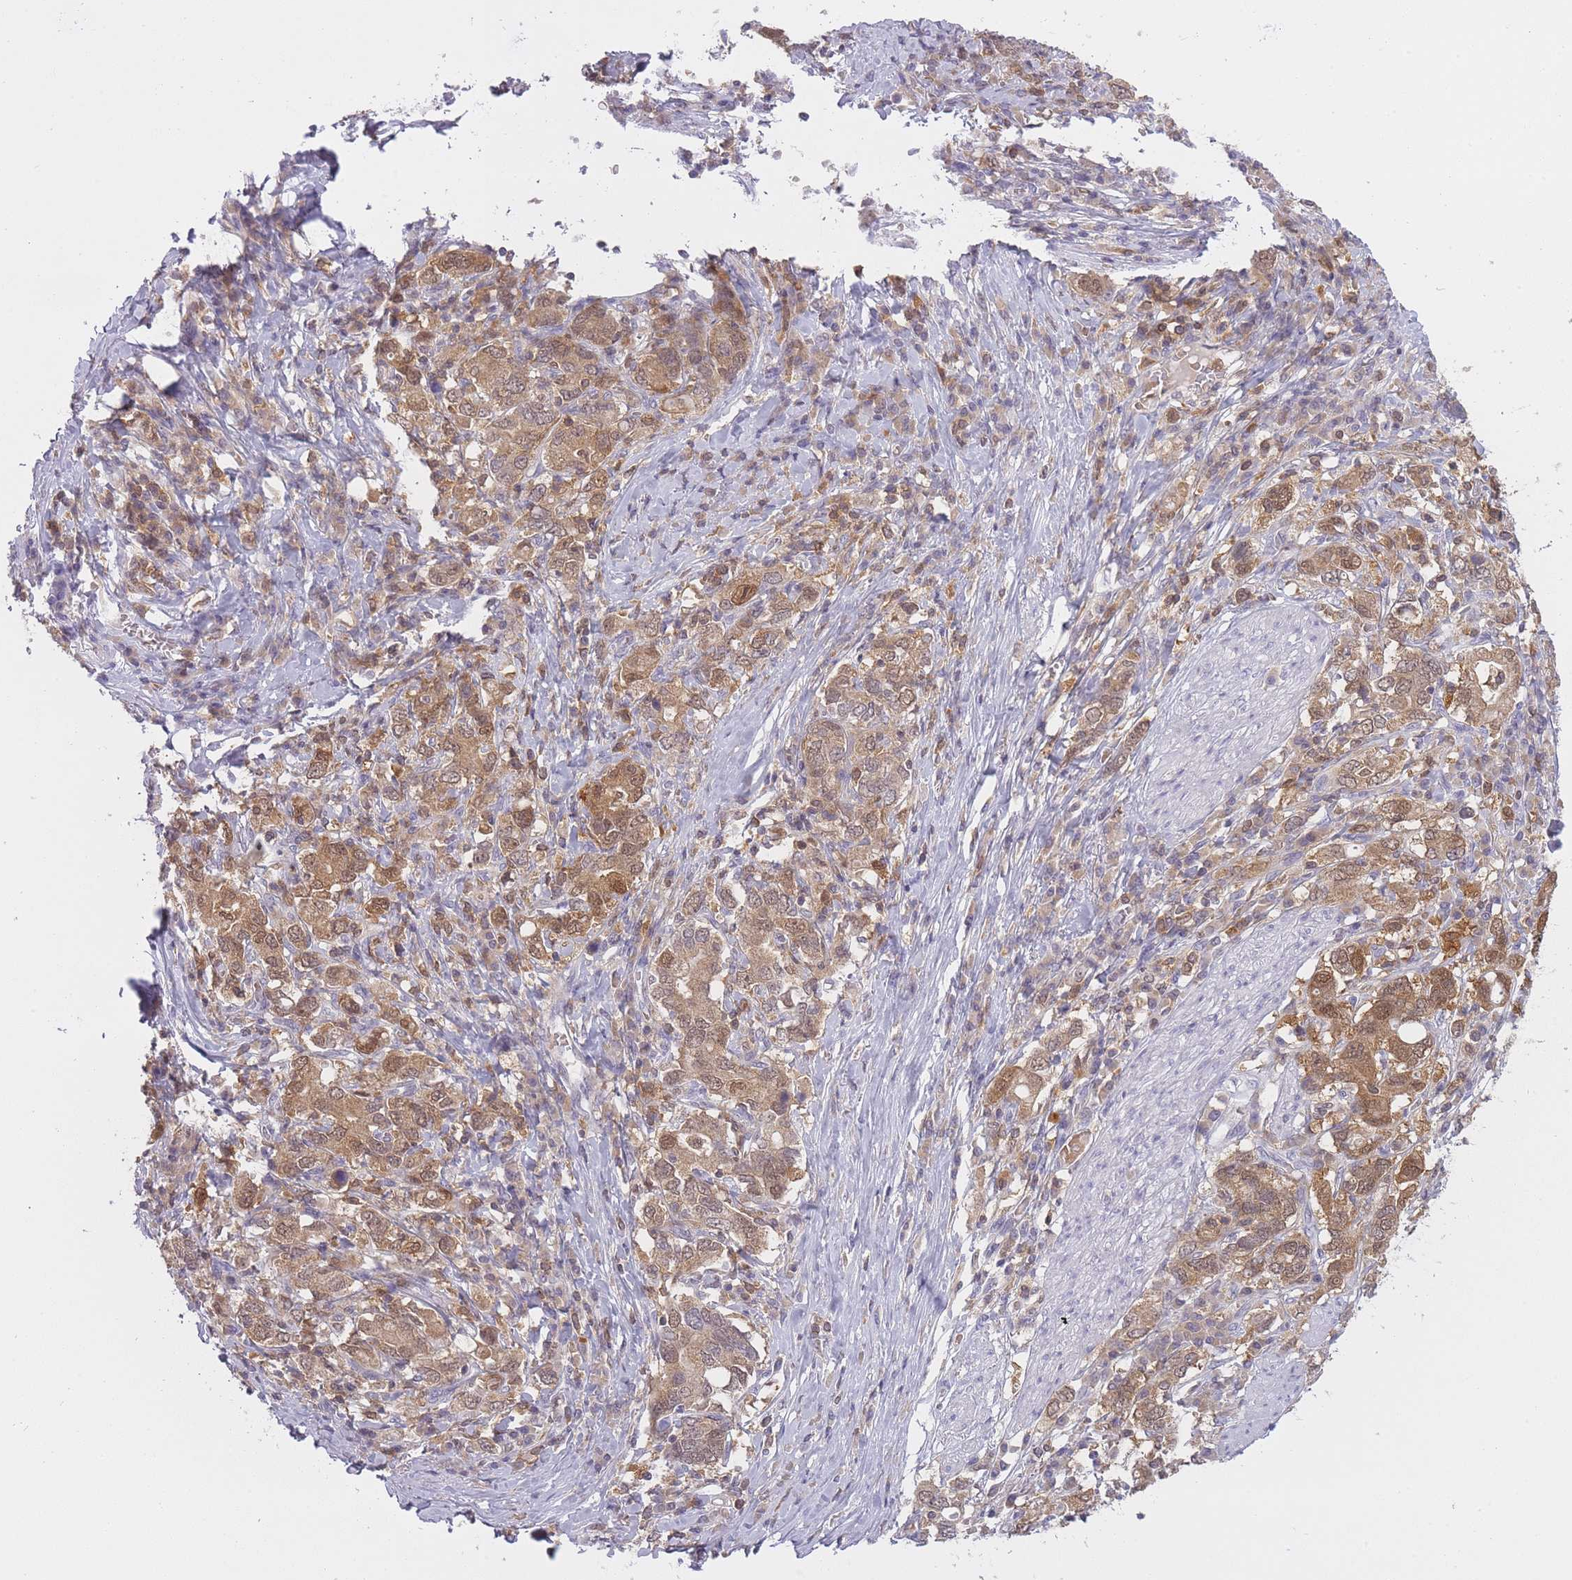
{"staining": {"intensity": "moderate", "quantity": ">75%", "location": "cytoplasmic/membranous,nuclear"}, "tissue": "stomach cancer", "cell_type": "Tumor cells", "image_type": "cancer", "snomed": [{"axis": "morphology", "description": "Adenocarcinoma, NOS"}, {"axis": "topography", "description": "Stomach, upper"}, {"axis": "topography", "description": "Stomach"}], "caption": "Stomach cancer (adenocarcinoma) tissue shows moderate cytoplasmic/membranous and nuclear expression in approximately >75% of tumor cells", "gene": "CXorf38", "patient": {"sex": "male", "age": 62}}